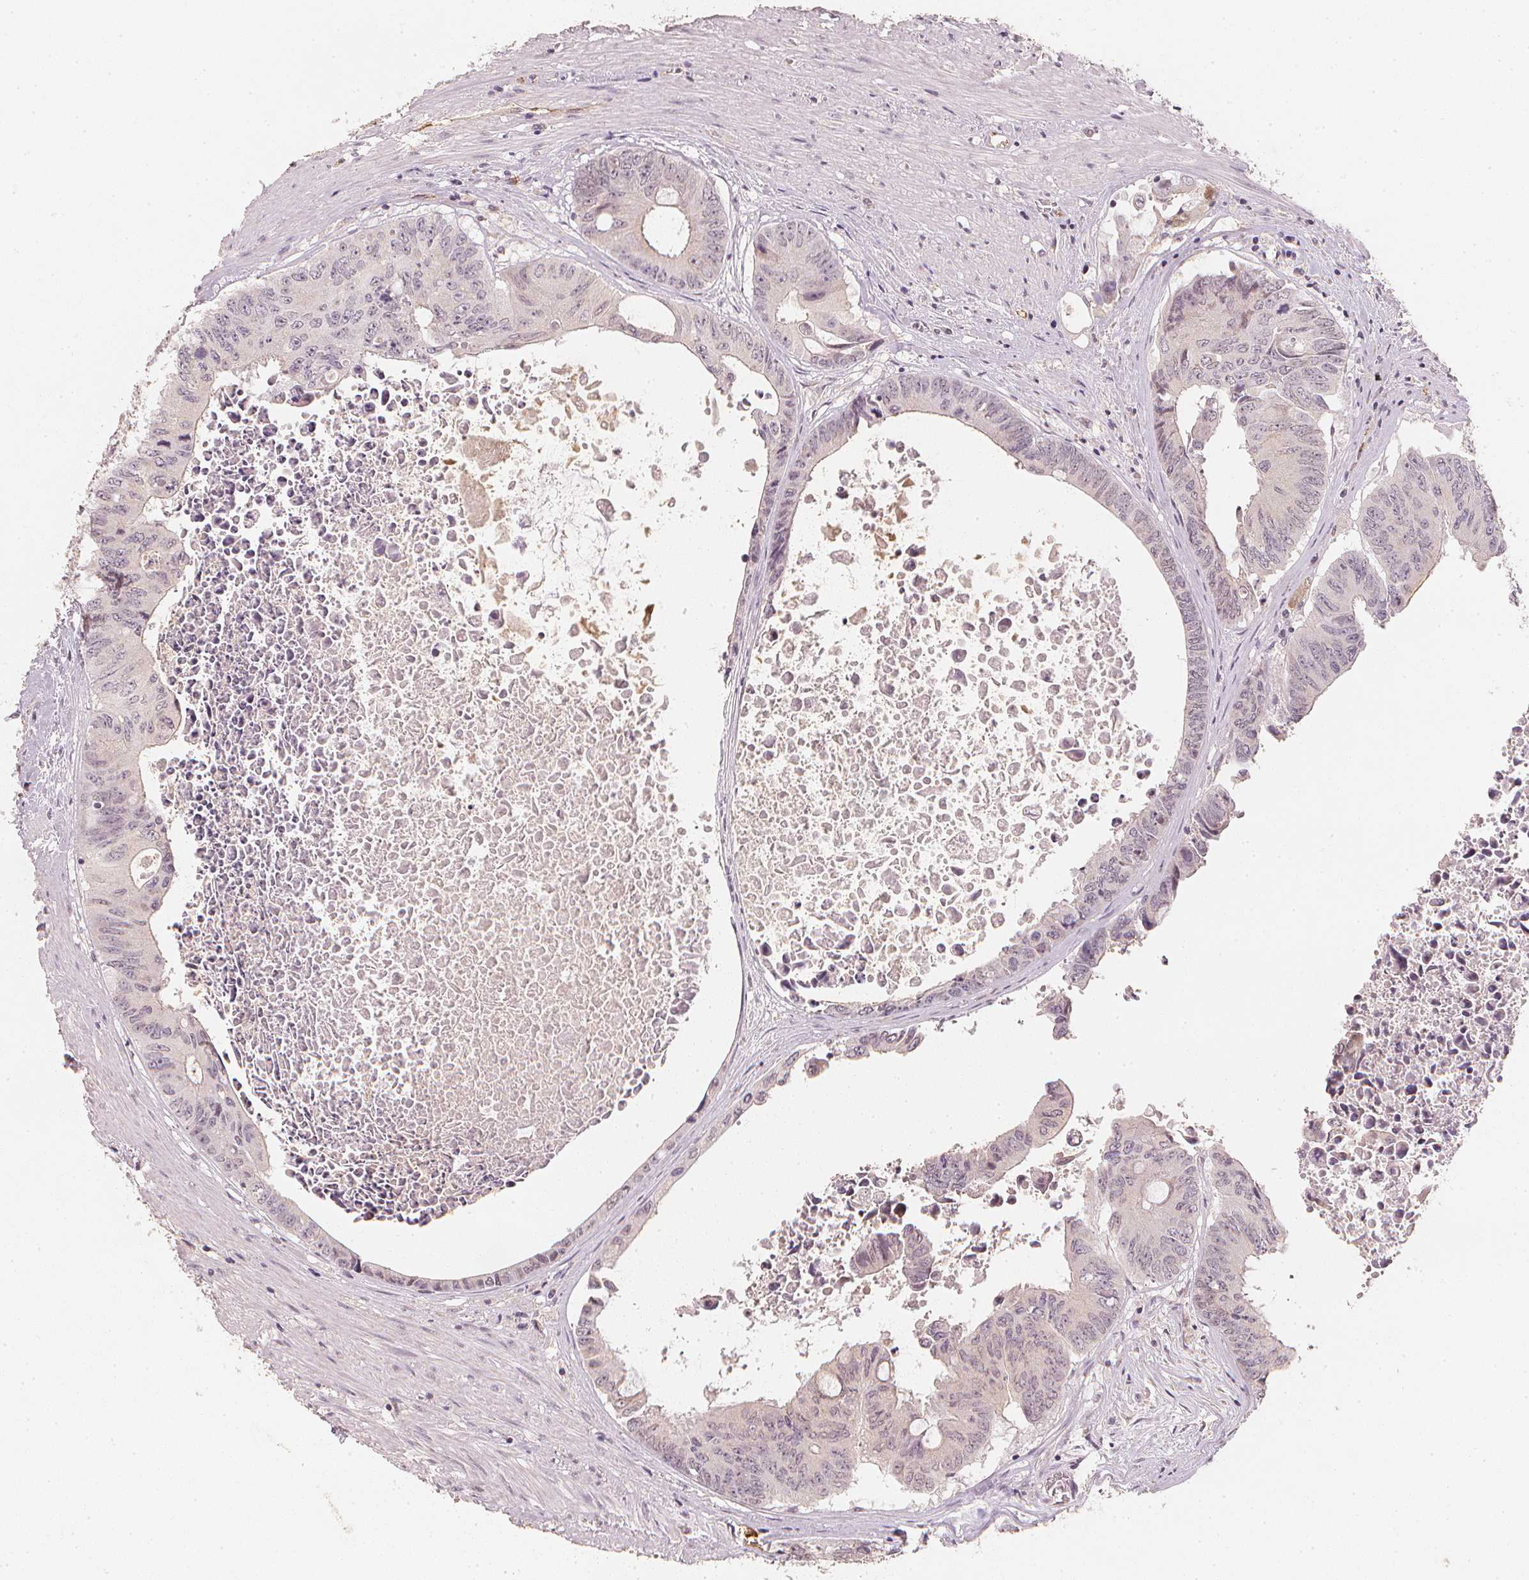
{"staining": {"intensity": "negative", "quantity": "none", "location": "none"}, "tissue": "colorectal cancer", "cell_type": "Tumor cells", "image_type": "cancer", "snomed": [{"axis": "morphology", "description": "Adenocarcinoma, NOS"}, {"axis": "topography", "description": "Rectum"}], "caption": "The immunohistochemistry (IHC) photomicrograph has no significant expression in tumor cells of colorectal cancer tissue.", "gene": "CIB1", "patient": {"sex": "male", "age": 59}}